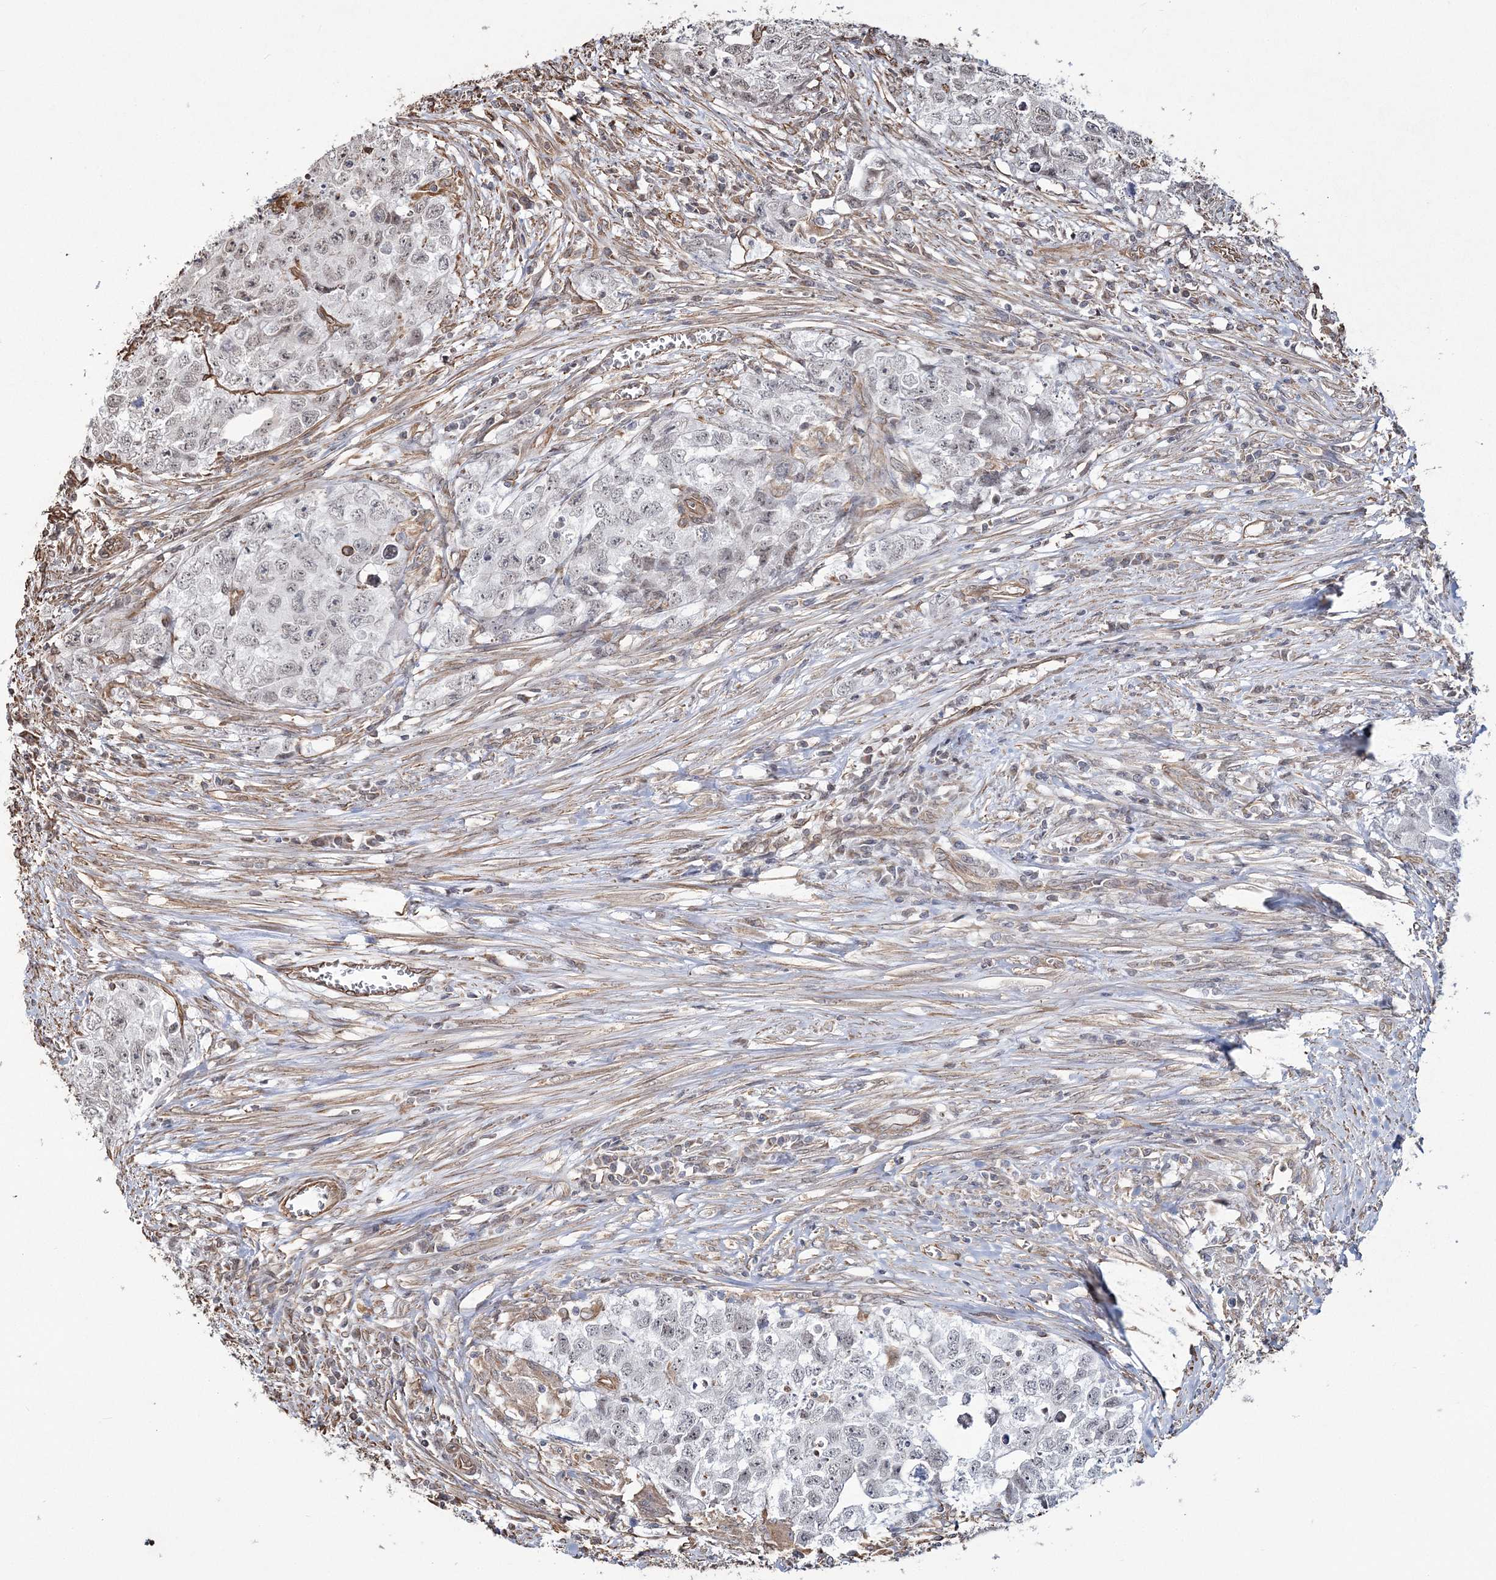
{"staining": {"intensity": "weak", "quantity": "25%-75%", "location": "nuclear"}, "tissue": "testis cancer", "cell_type": "Tumor cells", "image_type": "cancer", "snomed": [{"axis": "morphology", "description": "Seminoma, NOS"}, {"axis": "morphology", "description": "Carcinoma, Embryonal, NOS"}, {"axis": "topography", "description": "Testis"}], "caption": "This image exhibits IHC staining of testis cancer, with low weak nuclear expression in approximately 25%-75% of tumor cells.", "gene": "ATP11B", "patient": {"sex": "male", "age": 43}}